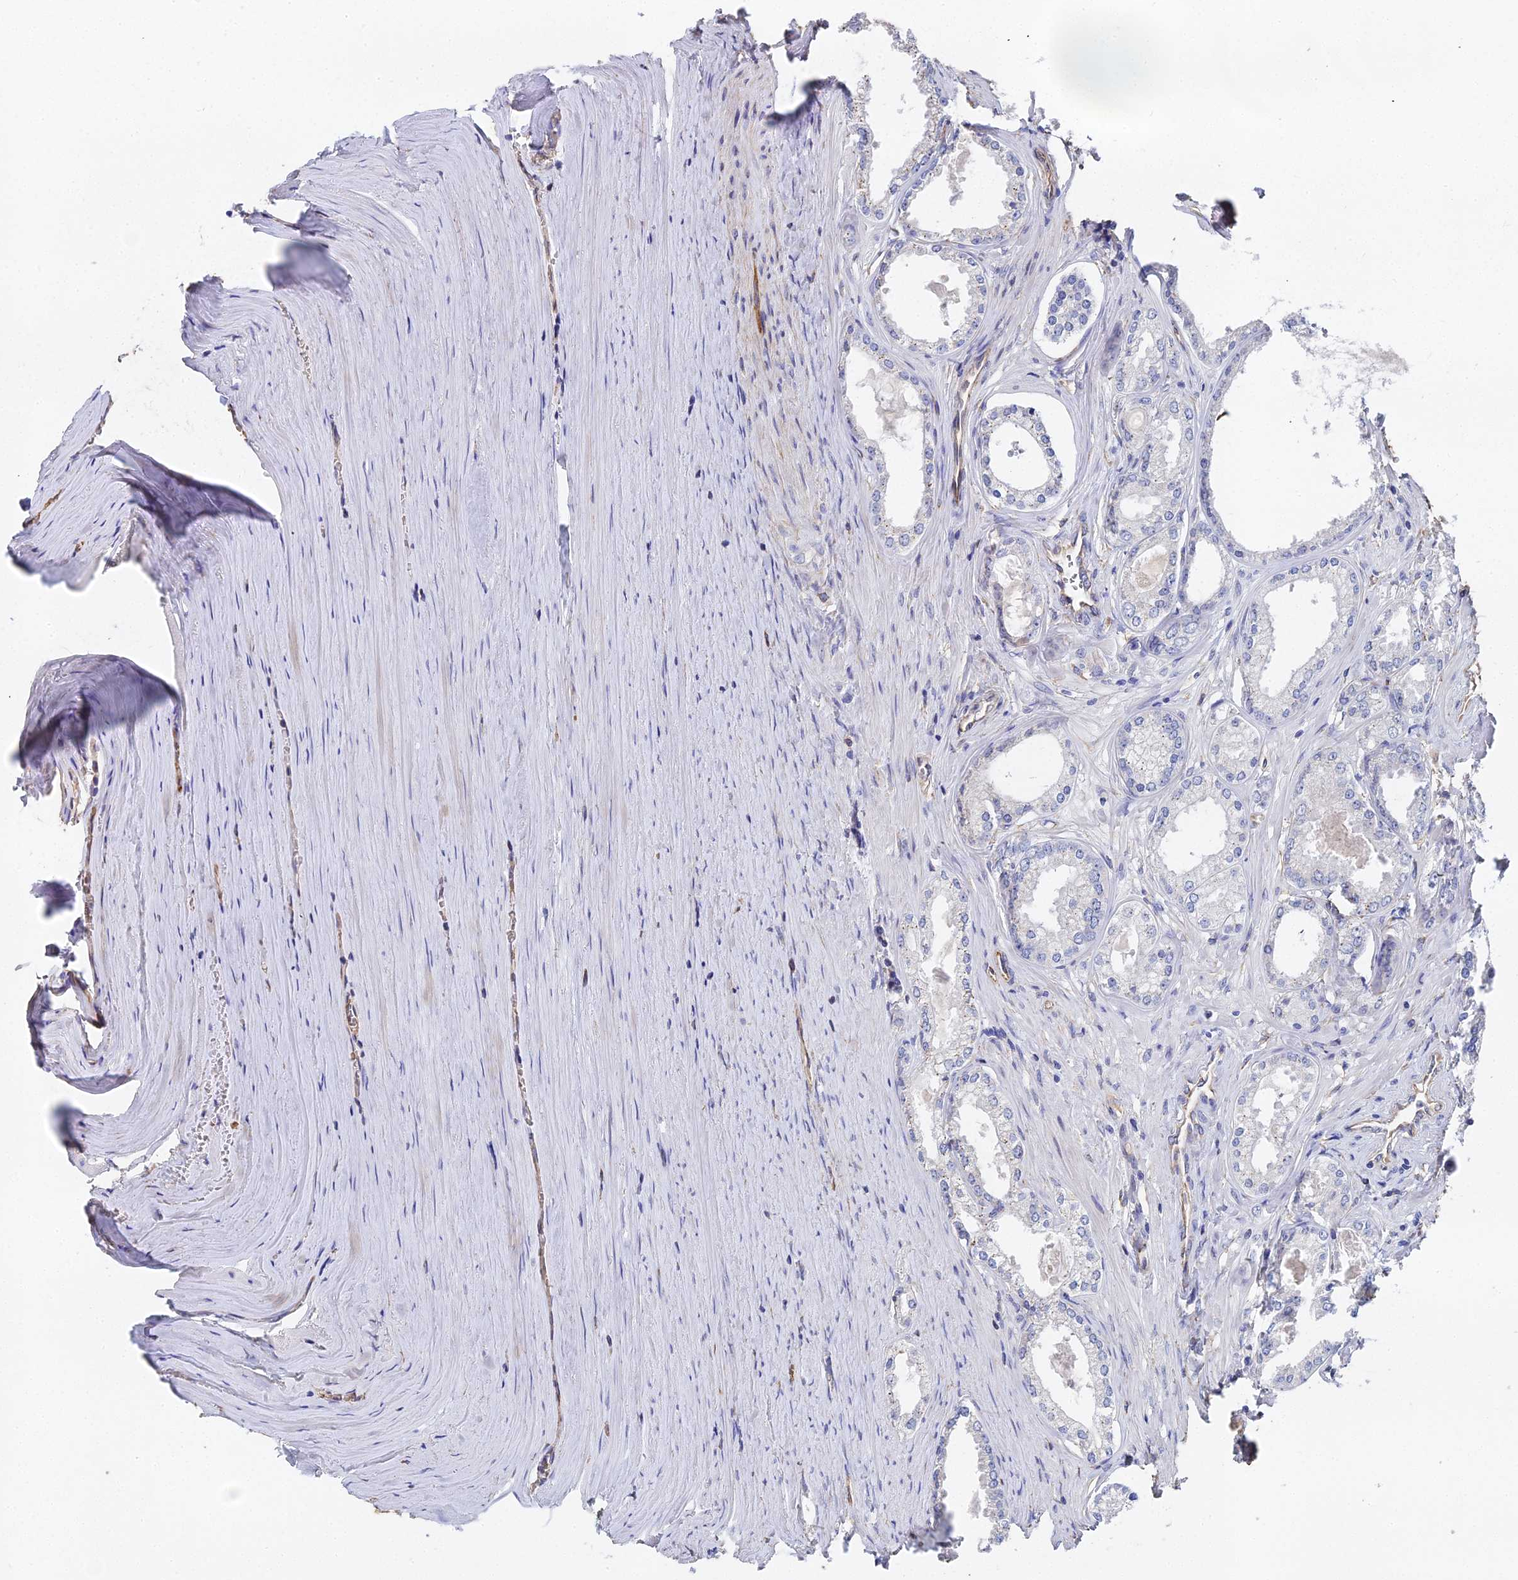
{"staining": {"intensity": "negative", "quantity": "none", "location": "none"}, "tissue": "prostate cancer", "cell_type": "Tumor cells", "image_type": "cancer", "snomed": [{"axis": "morphology", "description": "Adenocarcinoma, High grade"}, {"axis": "topography", "description": "Prostate"}], "caption": "The micrograph demonstrates no significant positivity in tumor cells of prostate cancer (high-grade adenocarcinoma).", "gene": "ENSG00000268674", "patient": {"sex": "male", "age": 68}}